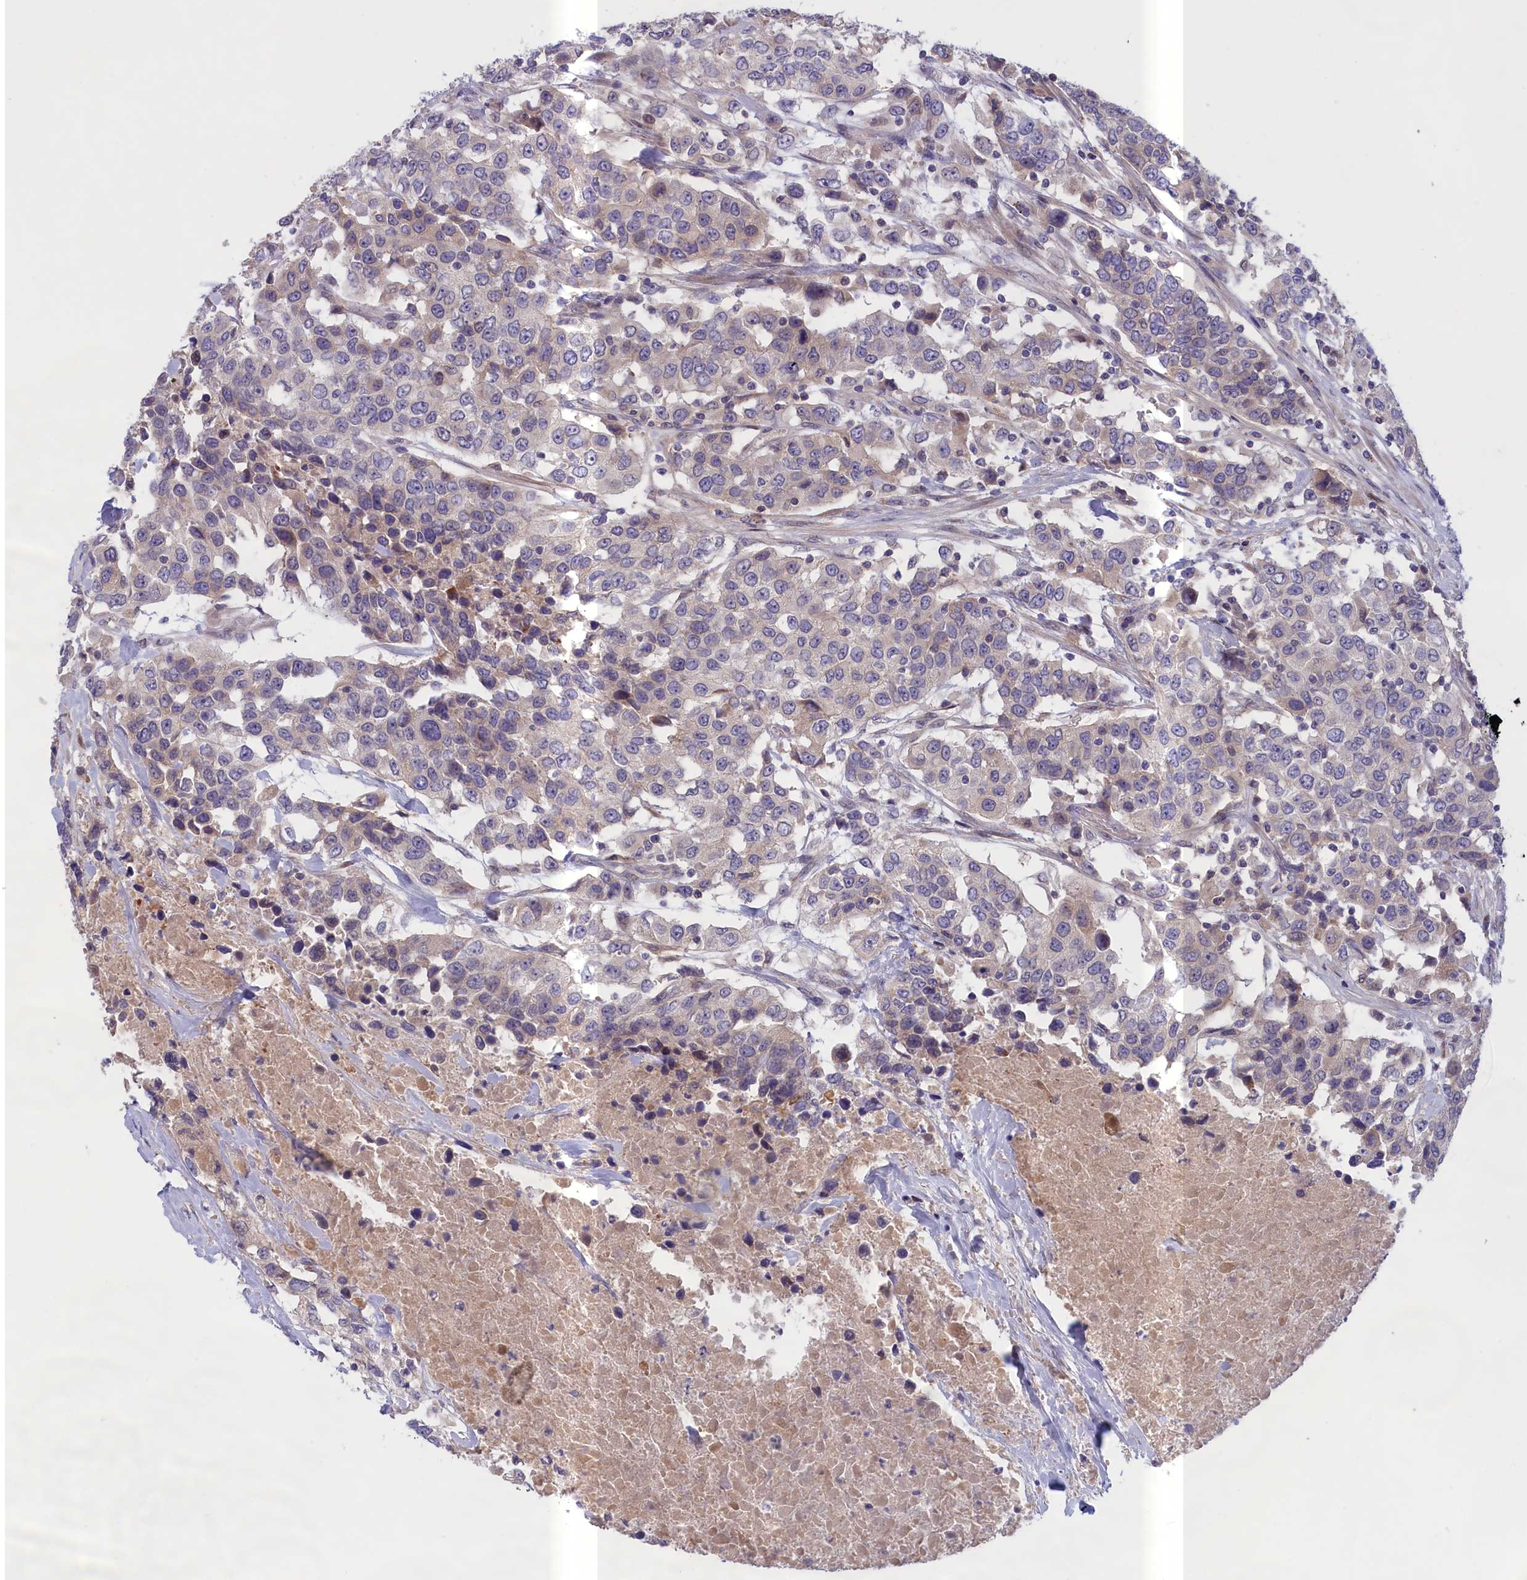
{"staining": {"intensity": "negative", "quantity": "none", "location": "none"}, "tissue": "urothelial cancer", "cell_type": "Tumor cells", "image_type": "cancer", "snomed": [{"axis": "morphology", "description": "Urothelial carcinoma, High grade"}, {"axis": "topography", "description": "Urinary bladder"}], "caption": "Tumor cells show no significant protein positivity in urothelial cancer.", "gene": "IGFALS", "patient": {"sex": "female", "age": 80}}